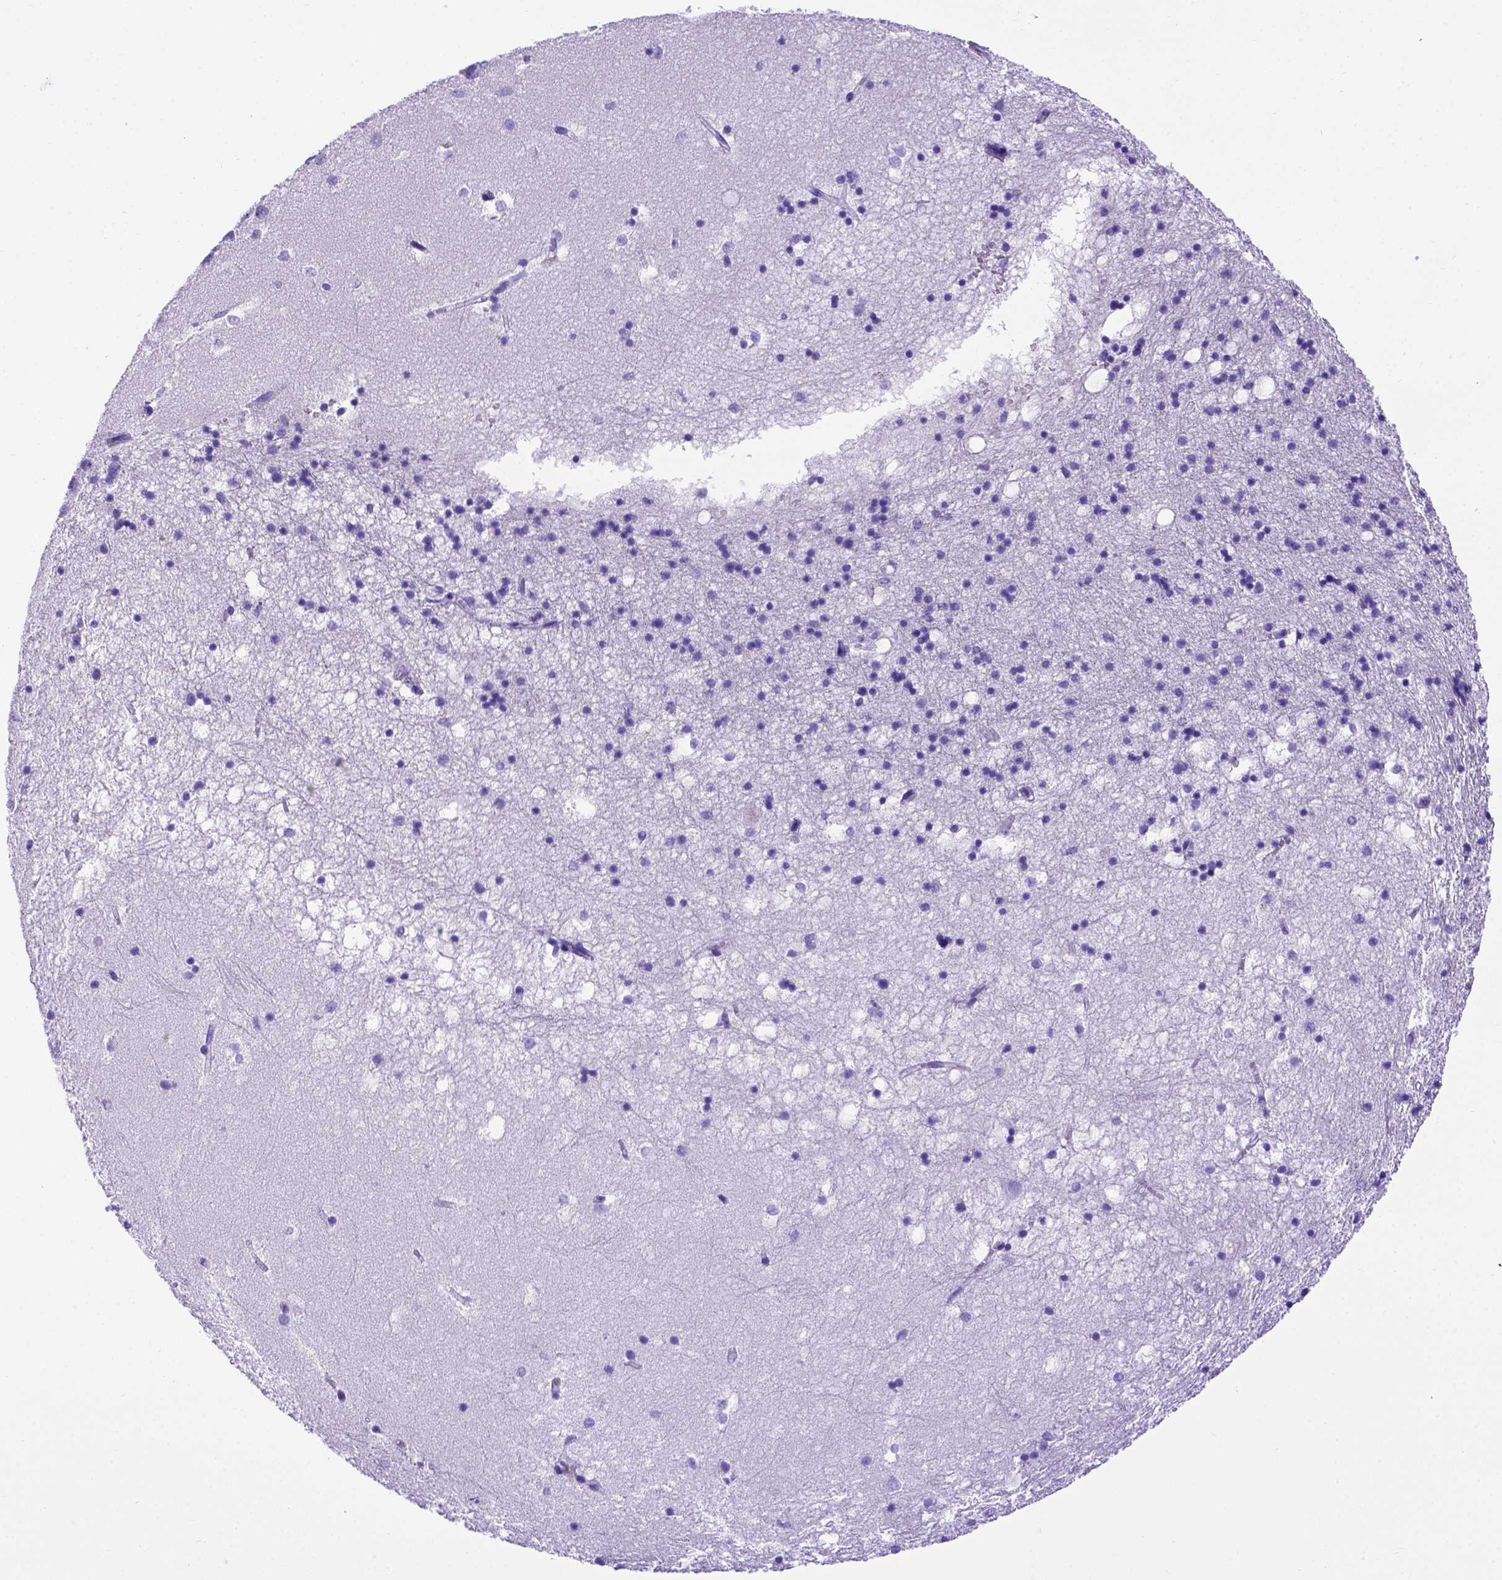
{"staining": {"intensity": "negative", "quantity": "none", "location": "none"}, "tissue": "hippocampus", "cell_type": "Glial cells", "image_type": "normal", "snomed": [{"axis": "morphology", "description": "Normal tissue, NOS"}, {"axis": "topography", "description": "Hippocampus"}], "caption": "Immunohistochemical staining of unremarkable hippocampus displays no significant staining in glial cells. The staining was performed using DAB (3,3'-diaminobenzidine) to visualize the protein expression in brown, while the nuclei were stained in blue with hematoxylin (Magnification: 20x).", "gene": "MEOX2", "patient": {"sex": "male", "age": 58}}